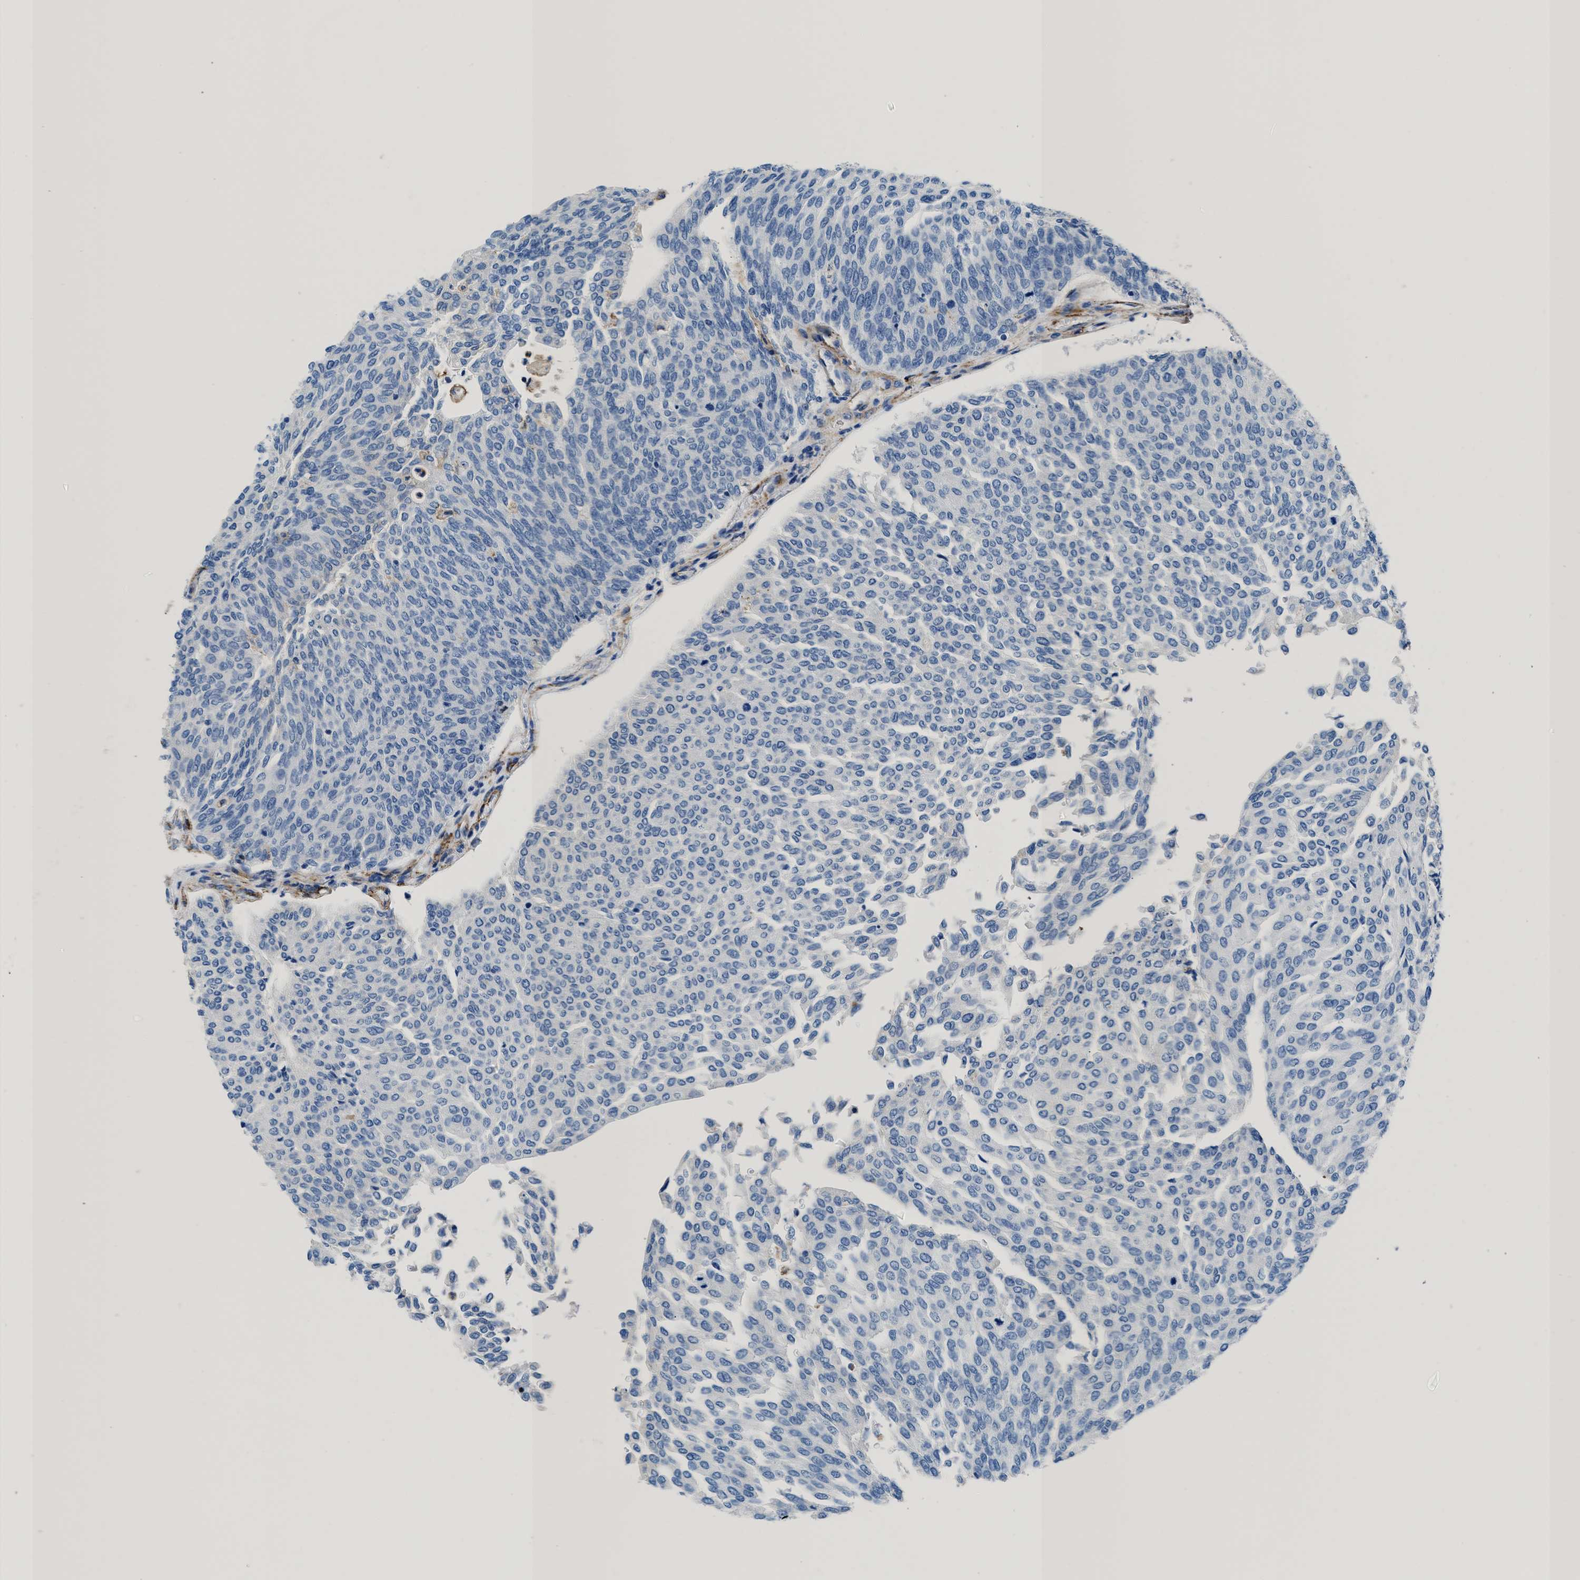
{"staining": {"intensity": "negative", "quantity": "none", "location": "none"}, "tissue": "urothelial cancer", "cell_type": "Tumor cells", "image_type": "cancer", "snomed": [{"axis": "morphology", "description": "Urothelial carcinoma, Low grade"}, {"axis": "topography", "description": "Urinary bladder"}], "caption": "This image is of urothelial carcinoma (low-grade) stained with immunohistochemistry (IHC) to label a protein in brown with the nuclei are counter-stained blue. There is no staining in tumor cells. (DAB immunohistochemistry, high magnification).", "gene": "KCNQ4", "patient": {"sex": "female", "age": 79}}